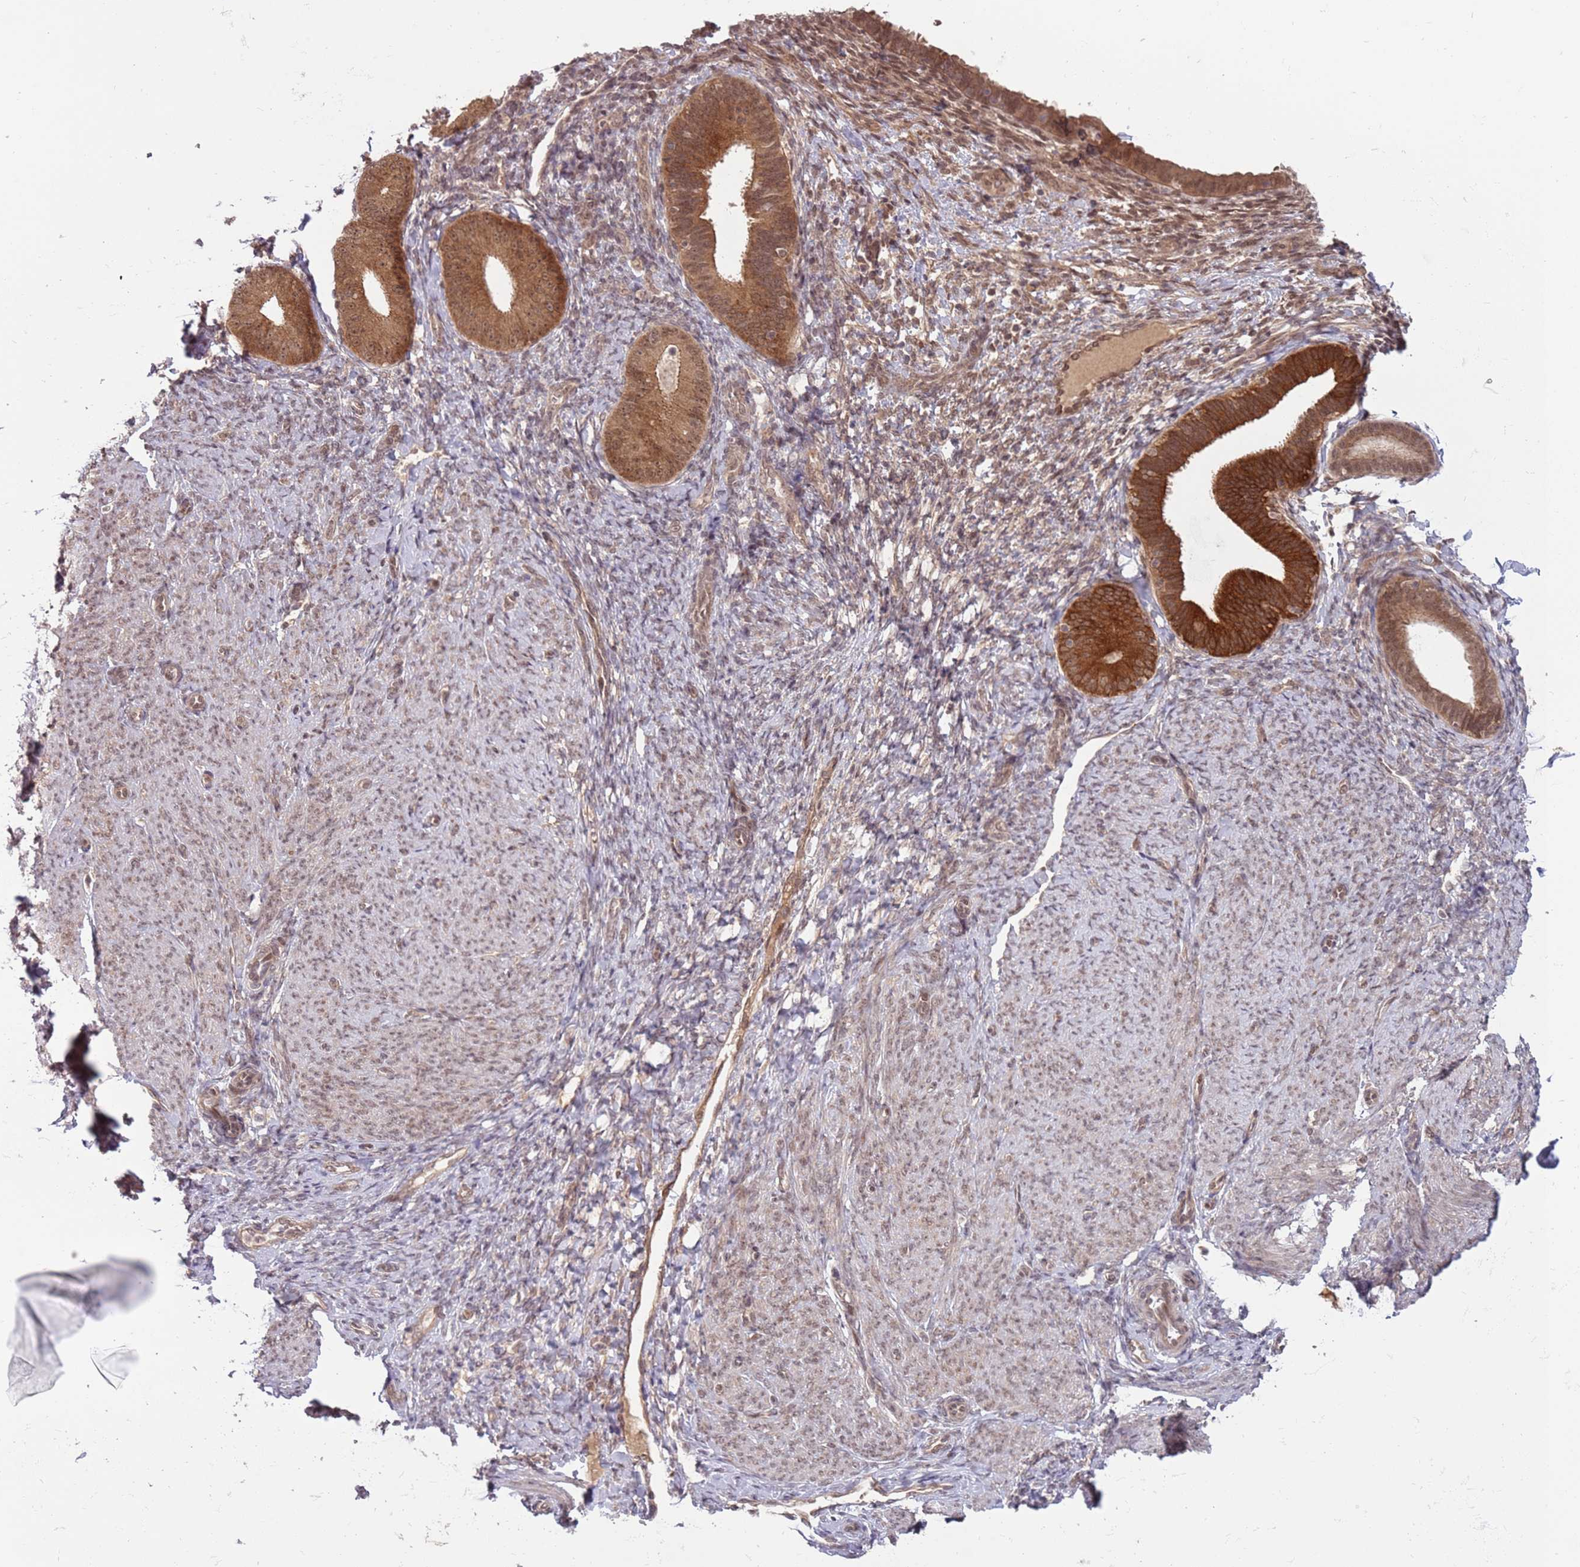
{"staining": {"intensity": "weak", "quantity": ">75%", "location": "cytoplasmic/membranous,nuclear"}, "tissue": "endometrium", "cell_type": "Cells in endometrial stroma", "image_type": "normal", "snomed": [{"axis": "morphology", "description": "Normal tissue, NOS"}, {"axis": "topography", "description": "Endometrium"}], "caption": "Unremarkable endometrium was stained to show a protein in brown. There is low levels of weak cytoplasmic/membranous,nuclear positivity in about >75% of cells in endometrial stroma.", "gene": "ADAMTS3", "patient": {"sex": "female", "age": 65}}